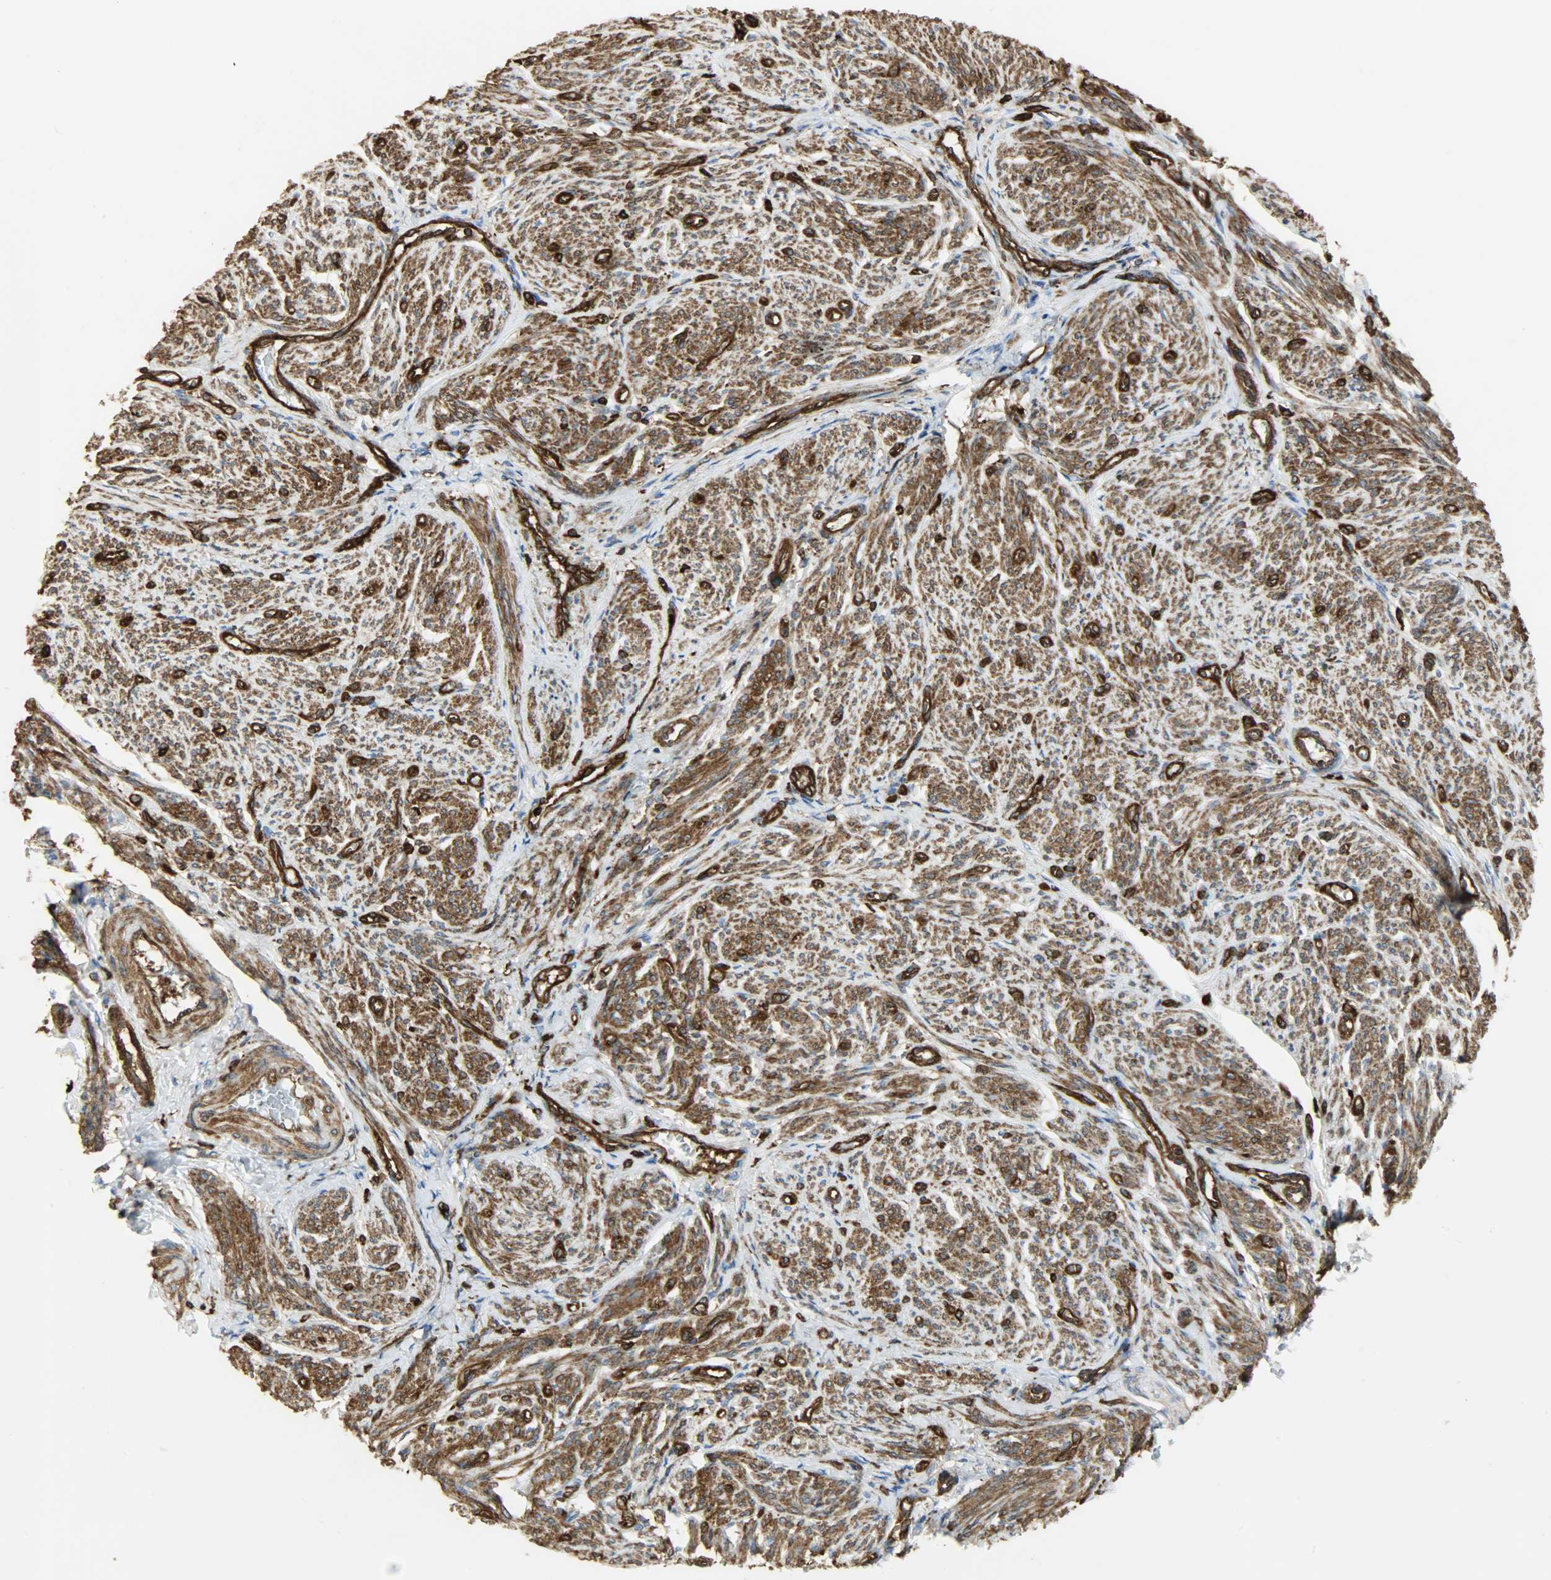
{"staining": {"intensity": "strong", "quantity": ">75%", "location": "cytoplasmic/membranous"}, "tissue": "smooth muscle", "cell_type": "Smooth muscle cells", "image_type": "normal", "snomed": [{"axis": "morphology", "description": "Normal tissue, NOS"}, {"axis": "topography", "description": "Smooth muscle"}], "caption": "A micrograph of smooth muscle stained for a protein exhibits strong cytoplasmic/membranous brown staining in smooth muscle cells. (Brightfield microscopy of DAB IHC at high magnification).", "gene": "VASP", "patient": {"sex": "female", "age": 65}}